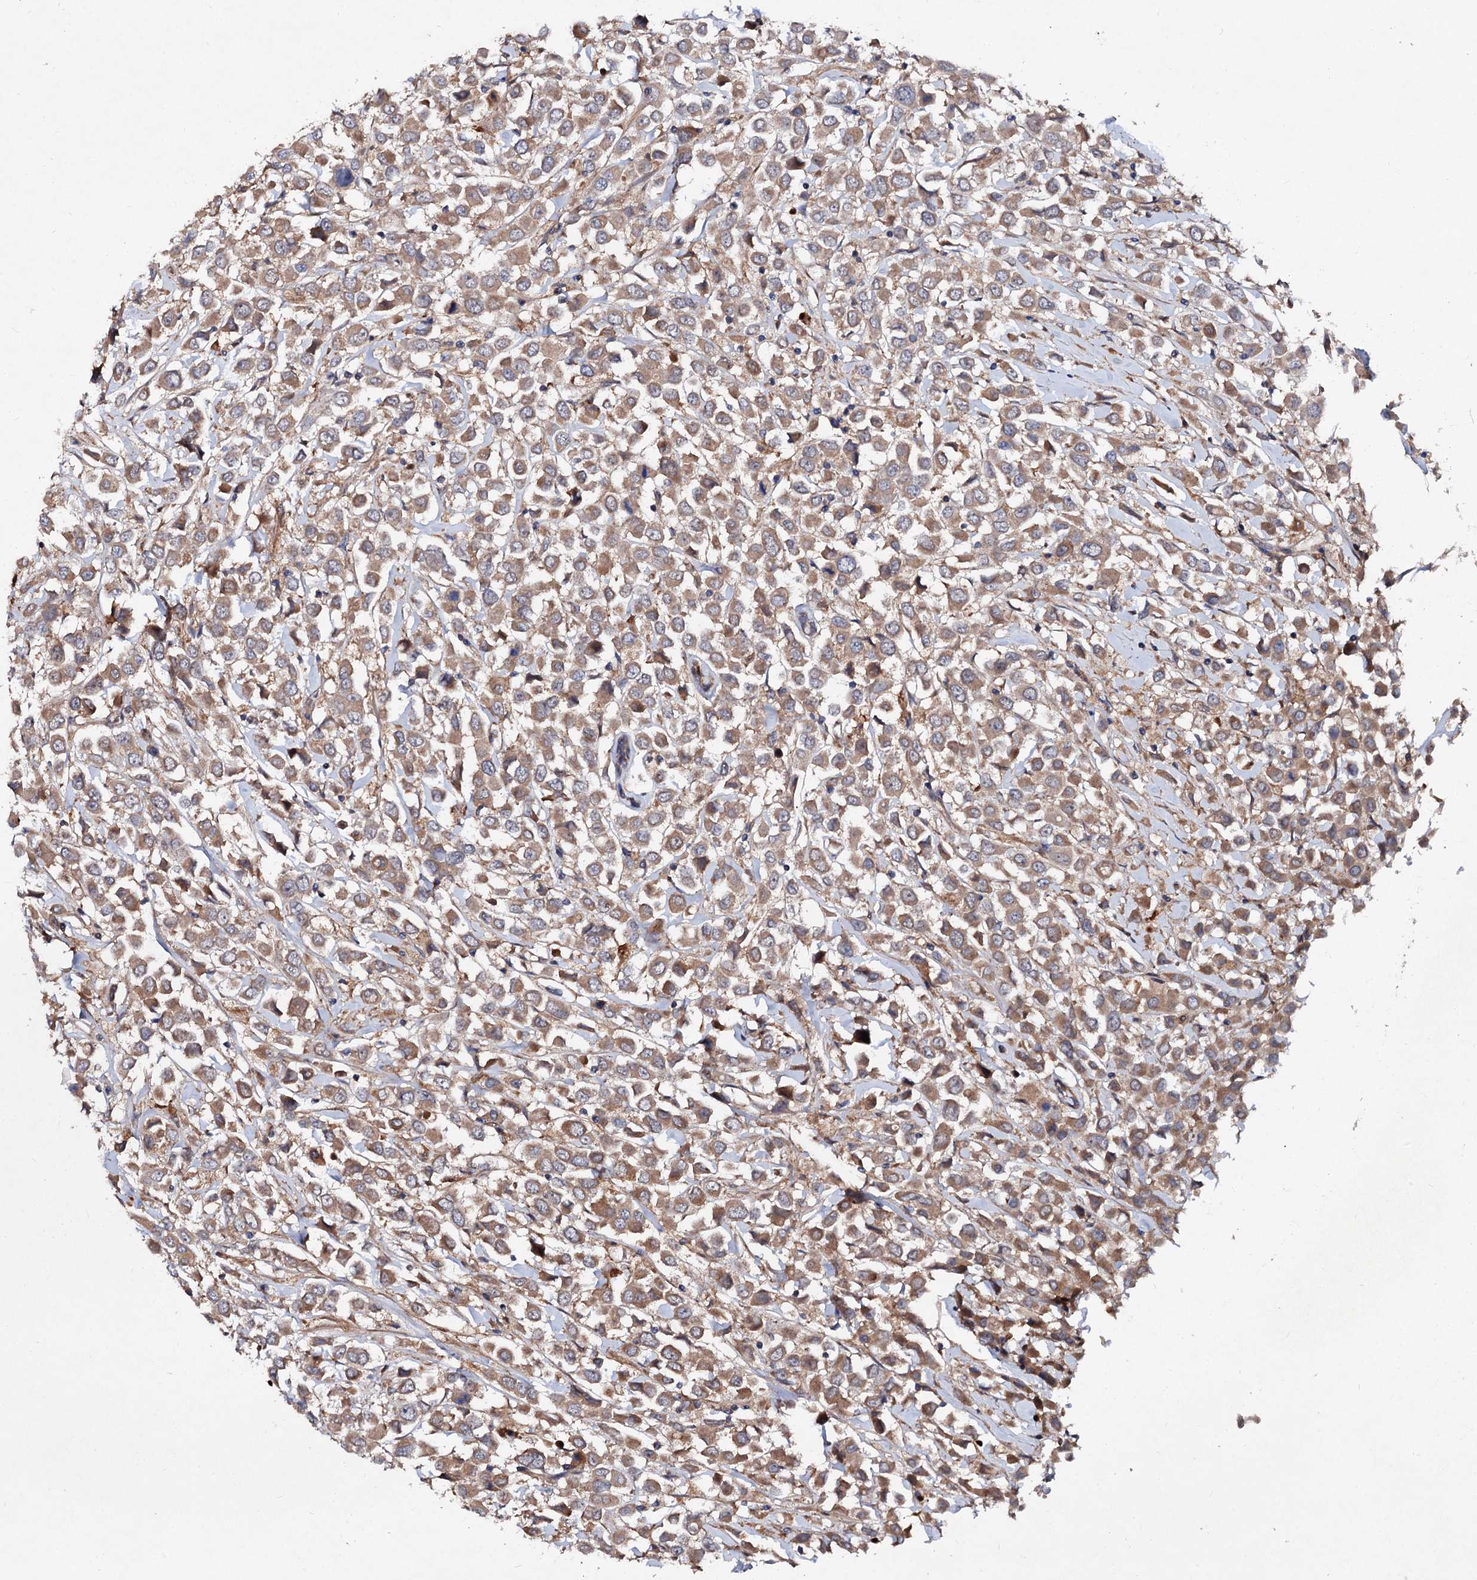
{"staining": {"intensity": "moderate", "quantity": ">75%", "location": "cytoplasmic/membranous"}, "tissue": "breast cancer", "cell_type": "Tumor cells", "image_type": "cancer", "snomed": [{"axis": "morphology", "description": "Duct carcinoma"}, {"axis": "topography", "description": "Breast"}], "caption": "A histopathology image of breast infiltrating ductal carcinoma stained for a protein exhibits moderate cytoplasmic/membranous brown staining in tumor cells.", "gene": "VPS29", "patient": {"sex": "female", "age": 61}}